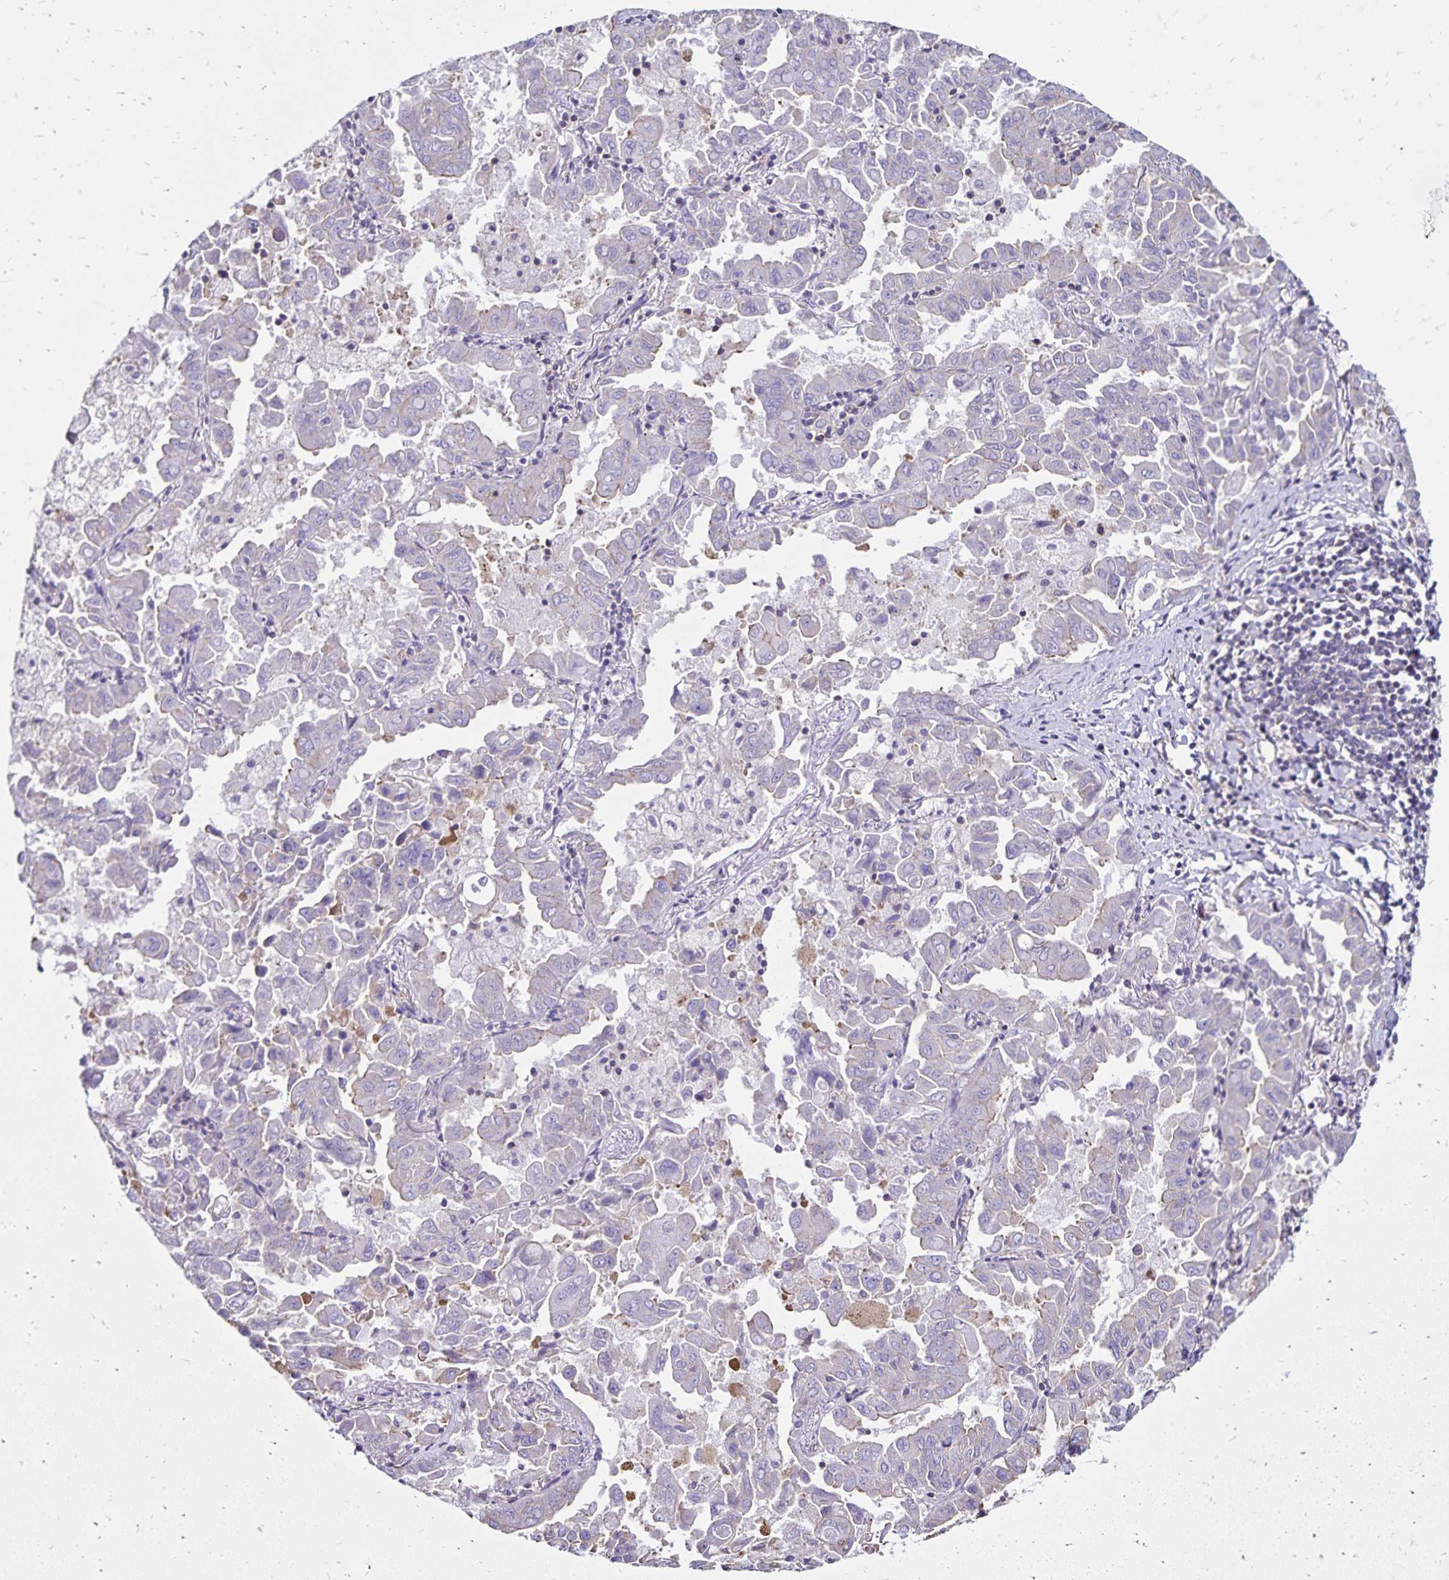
{"staining": {"intensity": "negative", "quantity": "none", "location": "none"}, "tissue": "lung cancer", "cell_type": "Tumor cells", "image_type": "cancer", "snomed": [{"axis": "morphology", "description": "Adenocarcinoma, NOS"}, {"axis": "topography", "description": "Lung"}], "caption": "Immunohistochemistry (IHC) micrograph of lung cancer stained for a protein (brown), which exhibits no staining in tumor cells. Brightfield microscopy of IHC stained with DAB (brown) and hematoxylin (blue), captured at high magnification.", "gene": "RPRML", "patient": {"sex": "male", "age": 64}}